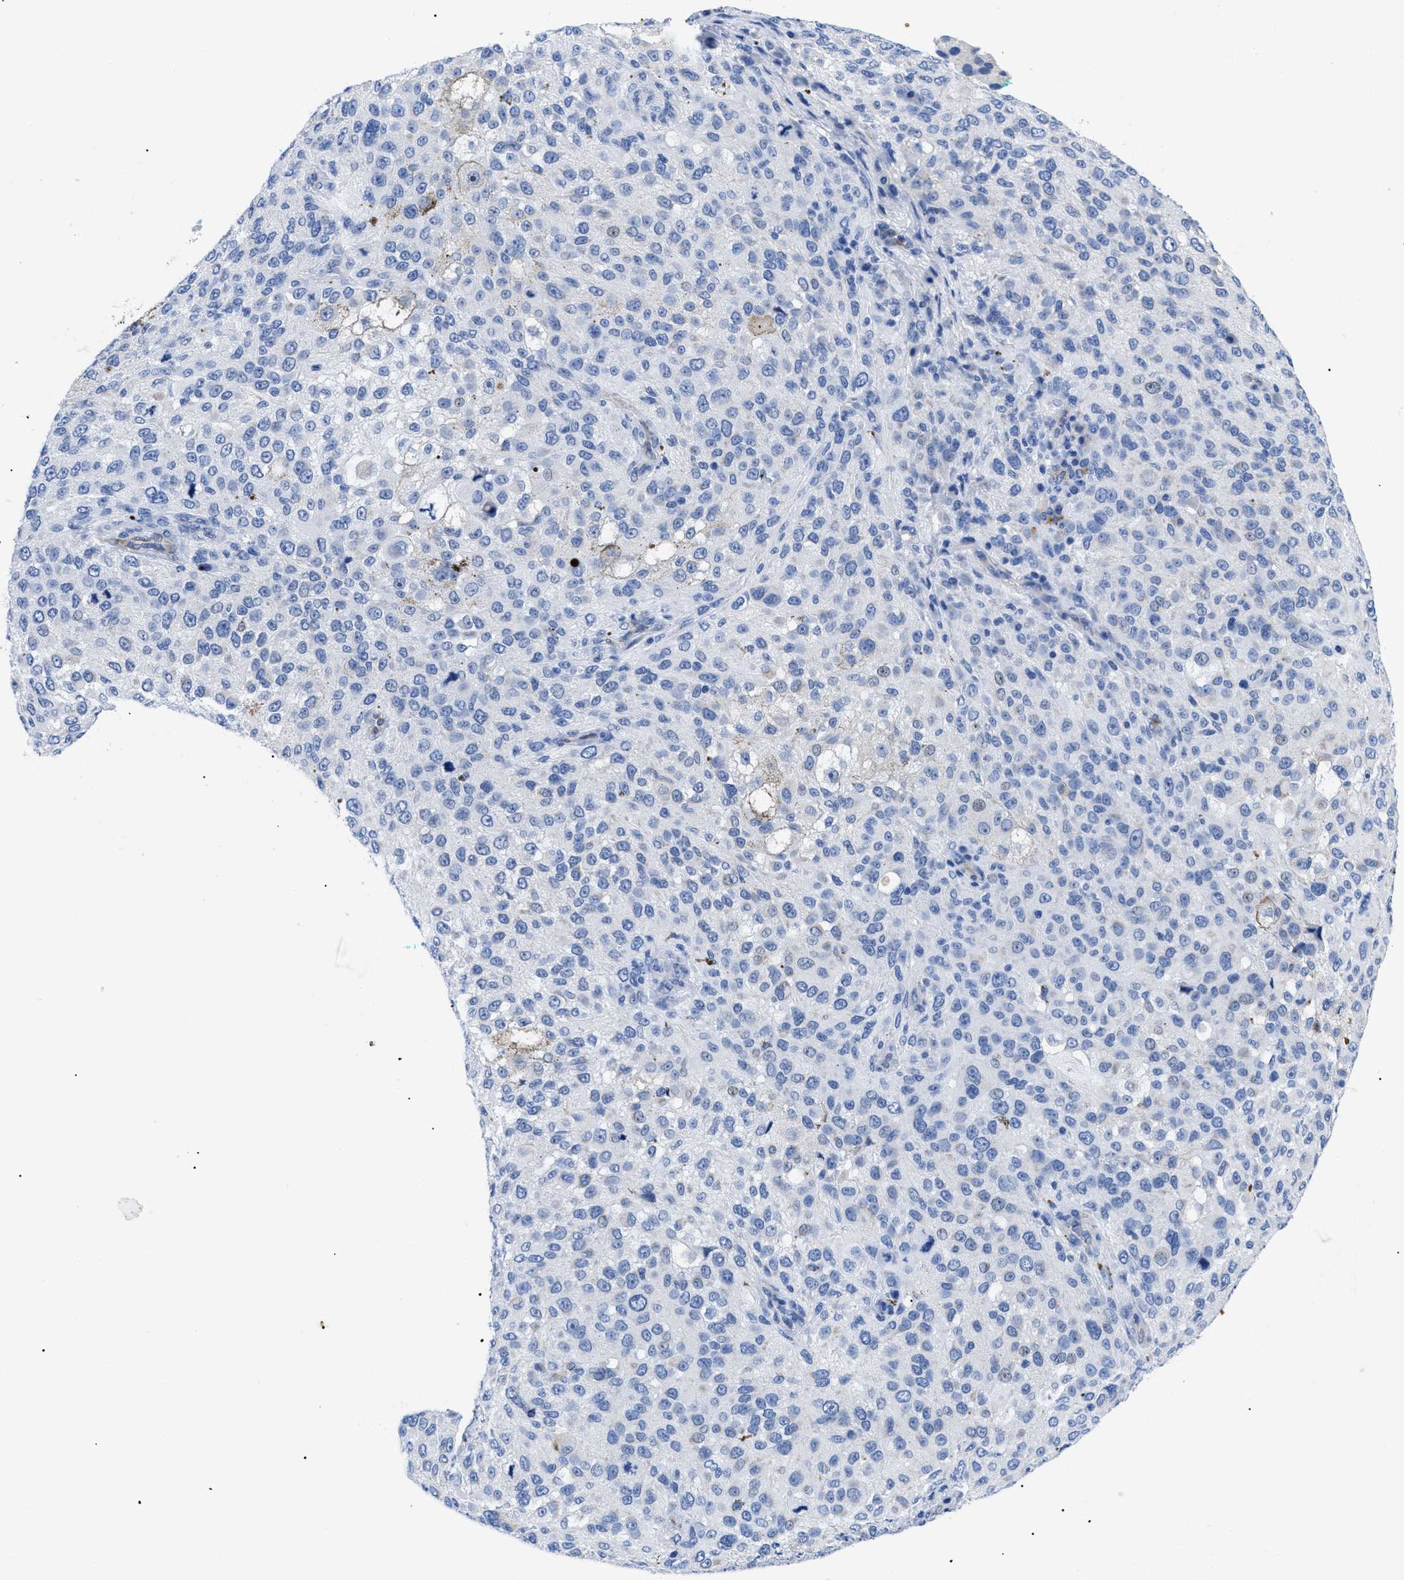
{"staining": {"intensity": "negative", "quantity": "none", "location": "none"}, "tissue": "melanoma", "cell_type": "Tumor cells", "image_type": "cancer", "snomed": [{"axis": "morphology", "description": "Necrosis, NOS"}, {"axis": "morphology", "description": "Malignant melanoma, NOS"}, {"axis": "topography", "description": "Skin"}], "caption": "IHC micrograph of human malignant melanoma stained for a protein (brown), which displays no positivity in tumor cells.", "gene": "TMEM68", "patient": {"sex": "female", "age": 87}}